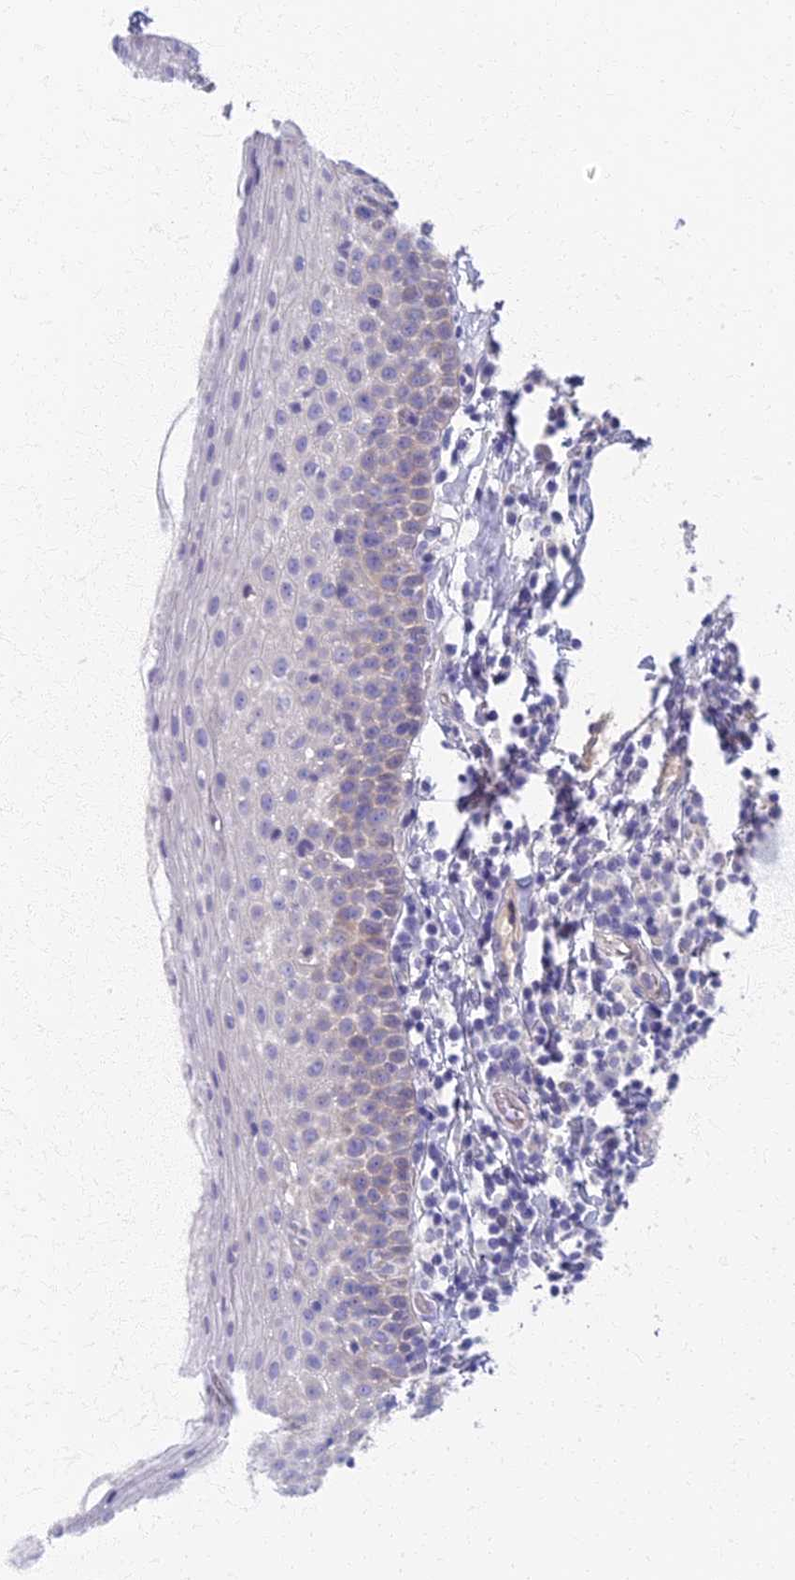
{"staining": {"intensity": "weak", "quantity": "<25%", "location": "cytoplasmic/membranous"}, "tissue": "oral mucosa", "cell_type": "Squamous epithelial cells", "image_type": "normal", "snomed": [{"axis": "morphology", "description": "Normal tissue, NOS"}, {"axis": "topography", "description": "Oral tissue"}], "caption": "Squamous epithelial cells are negative for protein expression in benign human oral mucosa. Nuclei are stained in blue.", "gene": "AP4E1", "patient": {"sex": "female", "age": 69}}